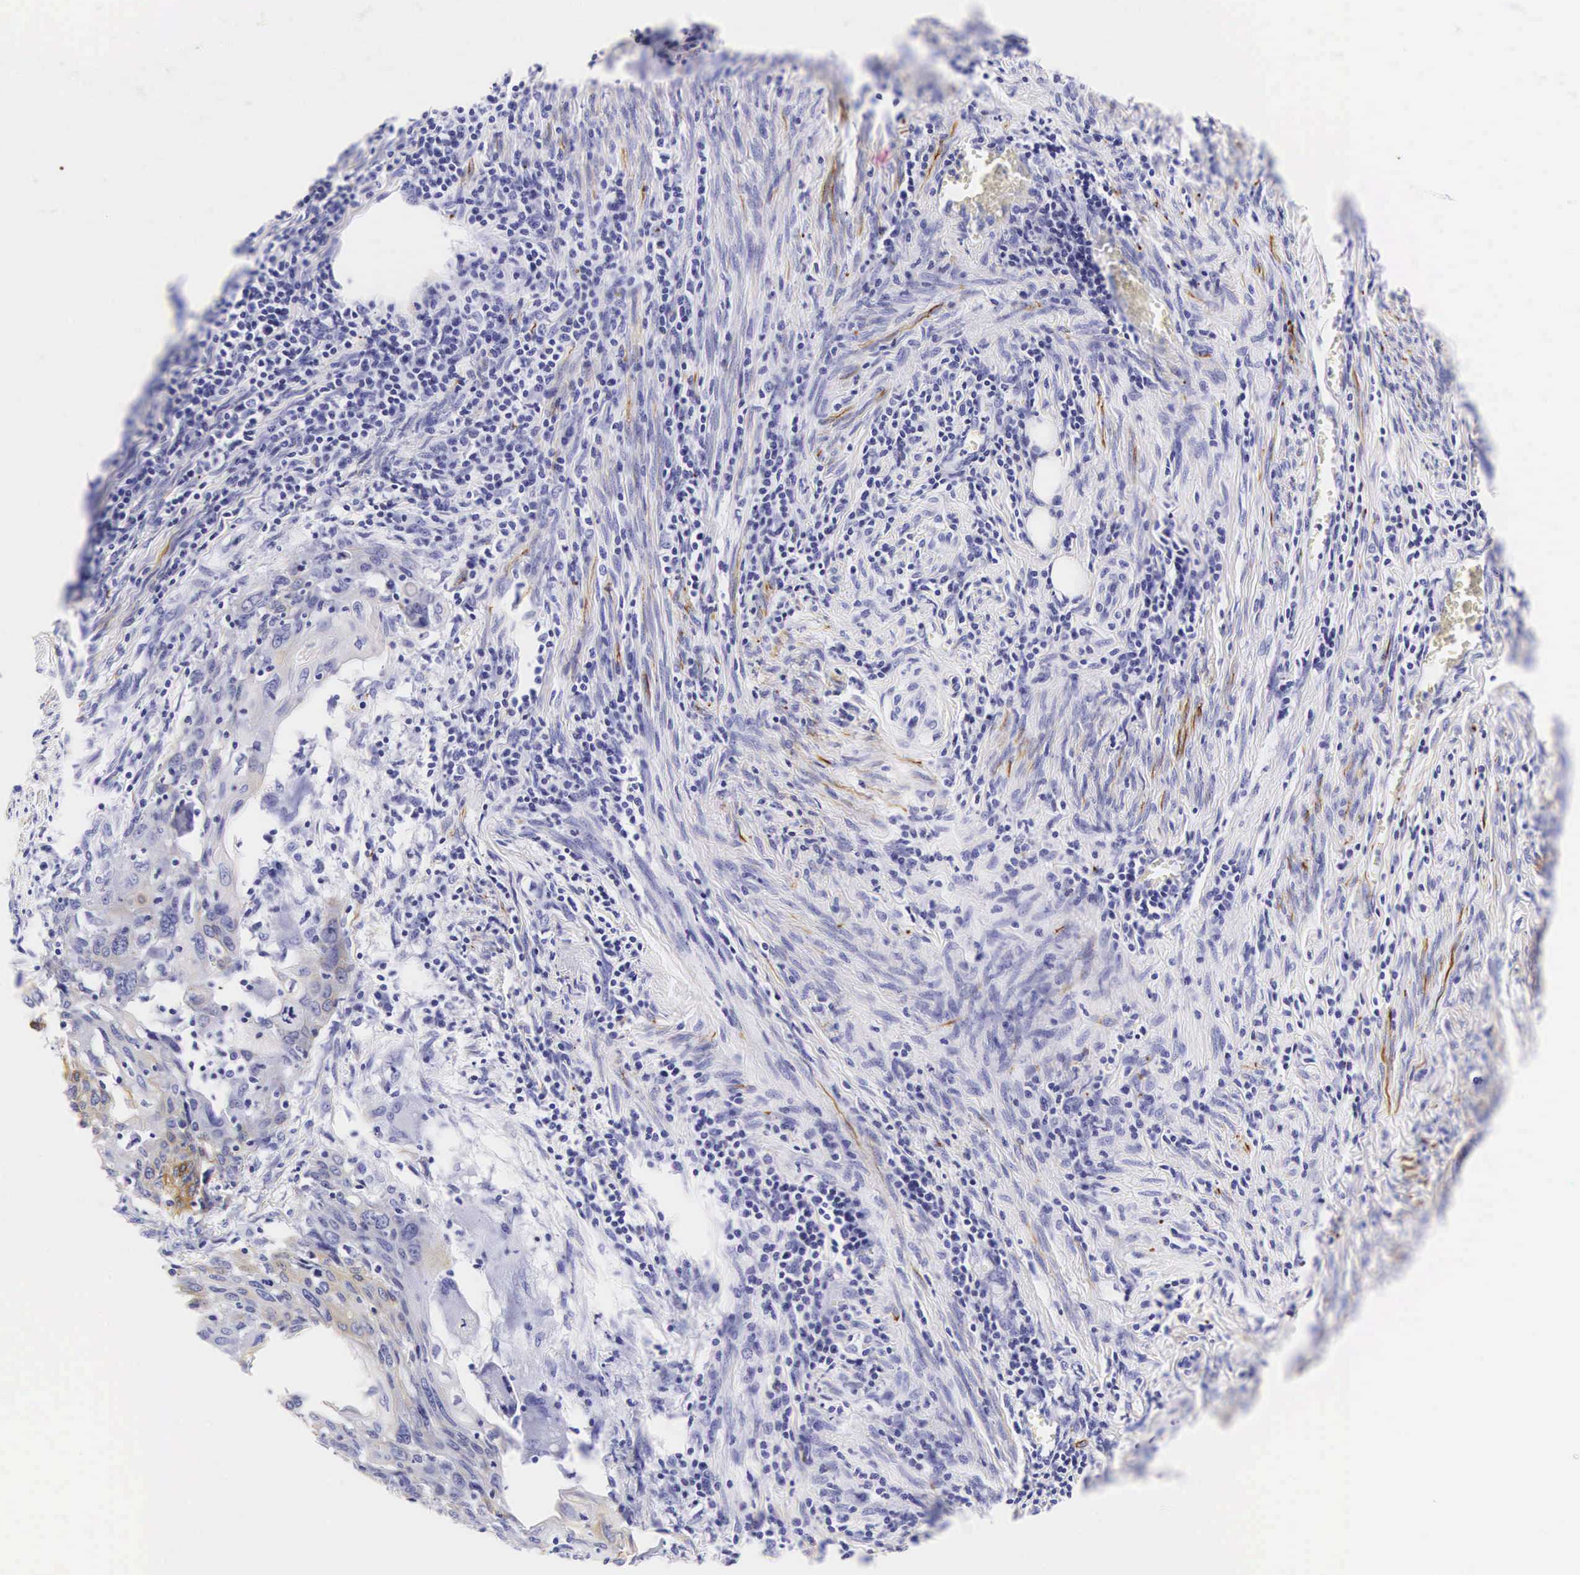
{"staining": {"intensity": "weak", "quantity": "<25%", "location": "cytoplasmic/membranous"}, "tissue": "cervical cancer", "cell_type": "Tumor cells", "image_type": "cancer", "snomed": [{"axis": "morphology", "description": "Squamous cell carcinoma, NOS"}, {"axis": "topography", "description": "Cervix"}], "caption": "Protein analysis of cervical squamous cell carcinoma reveals no significant staining in tumor cells.", "gene": "KRT18", "patient": {"sex": "female", "age": 54}}